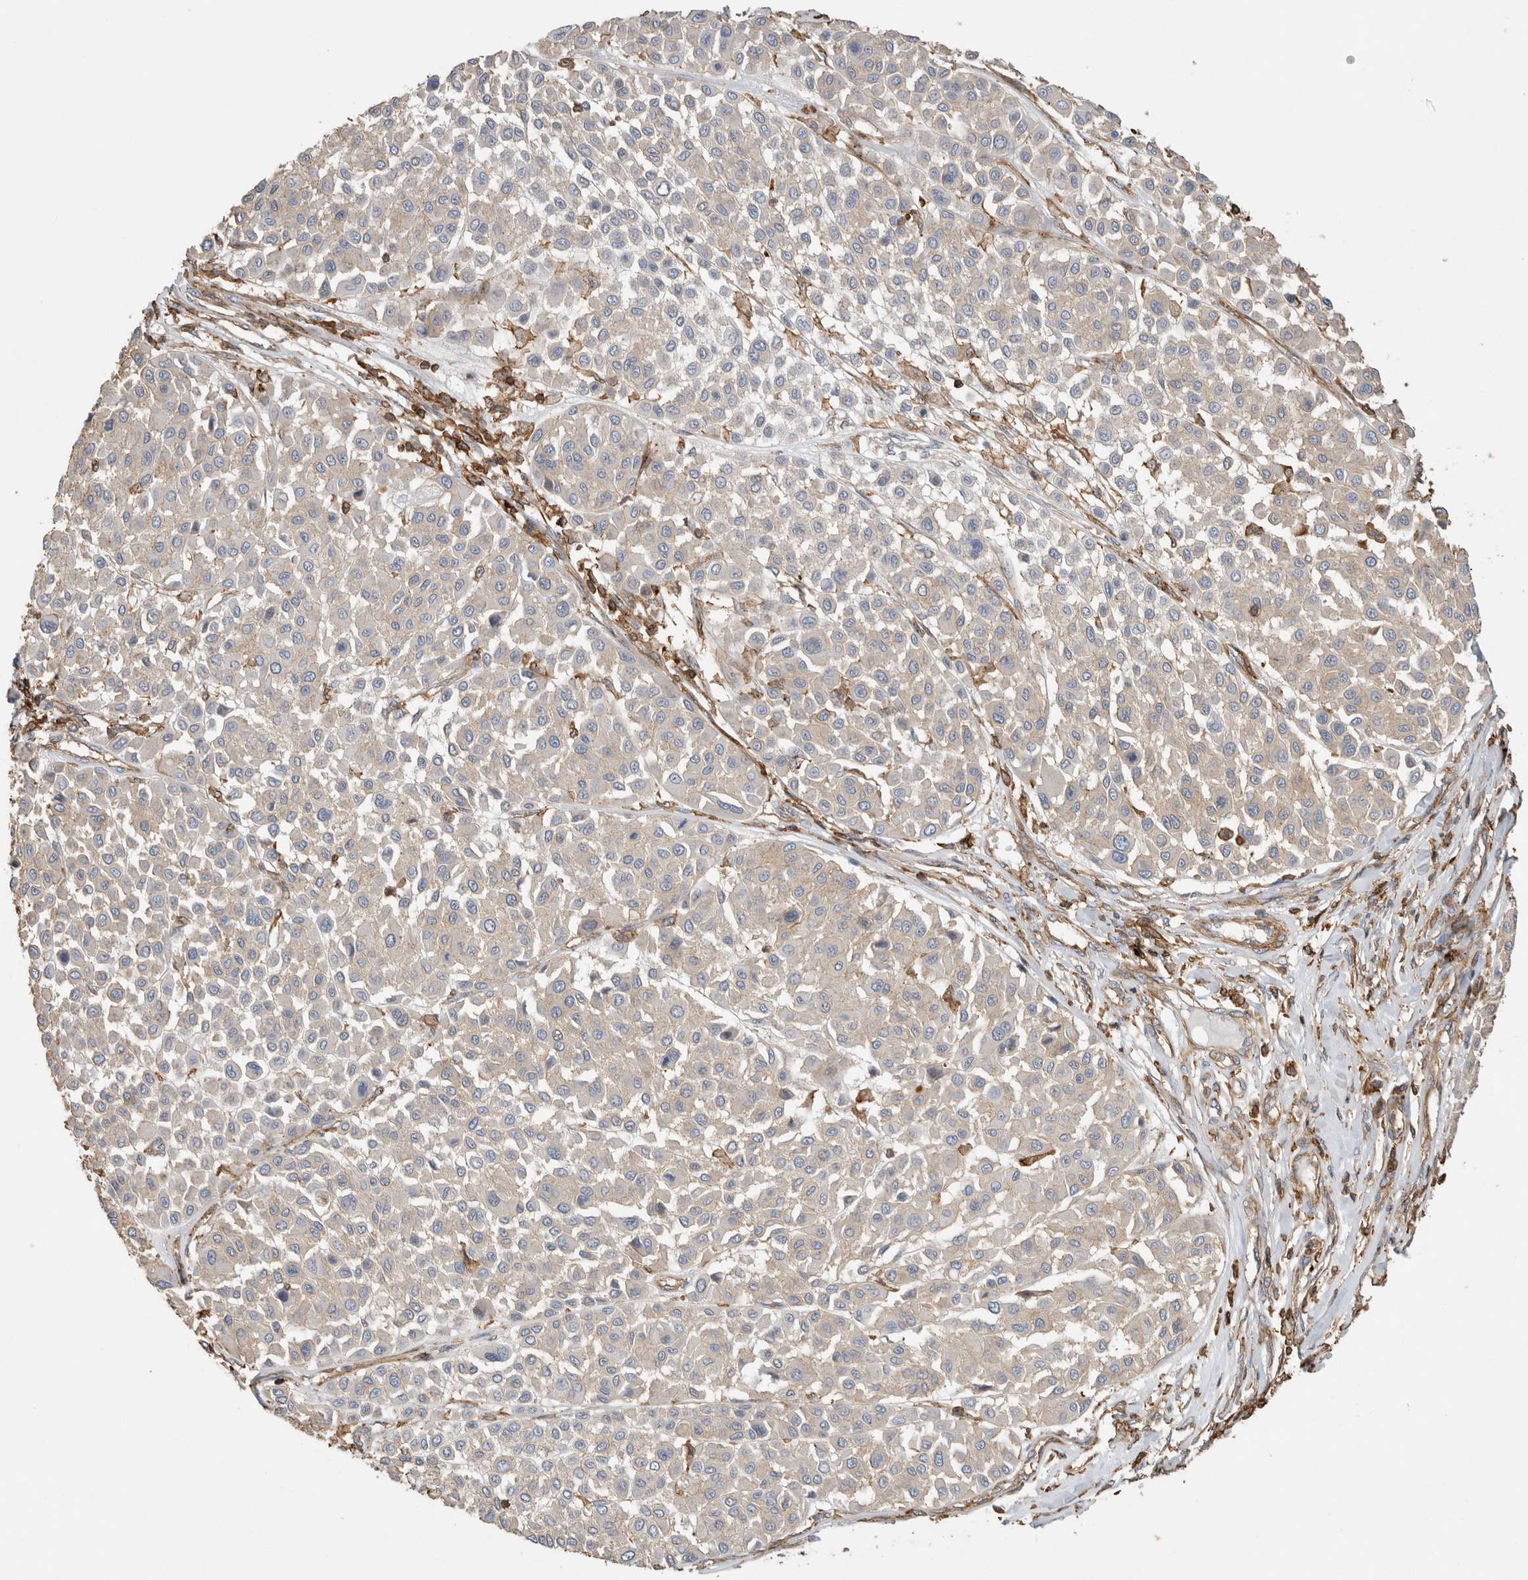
{"staining": {"intensity": "negative", "quantity": "none", "location": "none"}, "tissue": "melanoma", "cell_type": "Tumor cells", "image_type": "cancer", "snomed": [{"axis": "morphology", "description": "Malignant melanoma, Metastatic site"}, {"axis": "topography", "description": "Soft tissue"}], "caption": "Immunohistochemical staining of human malignant melanoma (metastatic site) displays no significant positivity in tumor cells. (DAB (3,3'-diaminobenzidine) immunohistochemistry (IHC), high magnification).", "gene": "GPER1", "patient": {"sex": "male", "age": 41}}